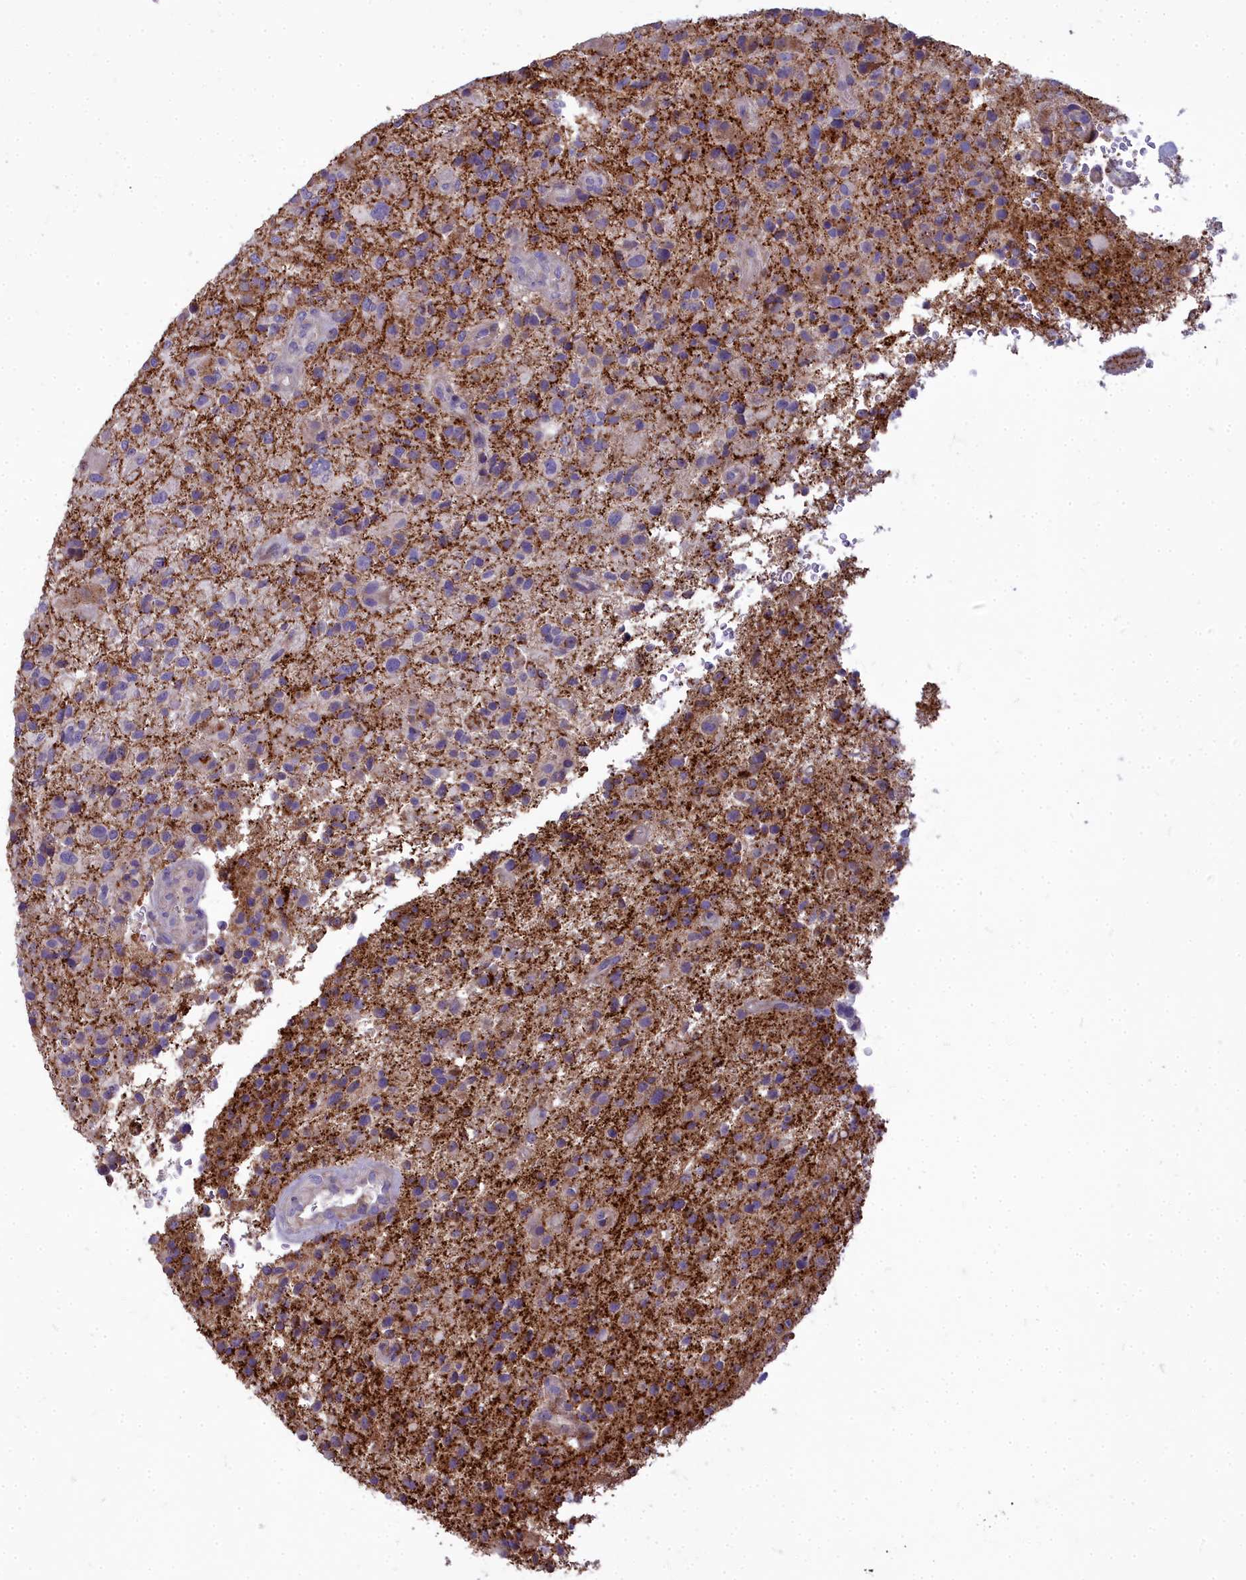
{"staining": {"intensity": "moderate", "quantity": "25%-75%", "location": "cytoplasmic/membranous"}, "tissue": "glioma", "cell_type": "Tumor cells", "image_type": "cancer", "snomed": [{"axis": "morphology", "description": "Glioma, malignant, High grade"}, {"axis": "topography", "description": "Brain"}], "caption": "IHC (DAB (3,3'-diaminobenzidine)) staining of human glioma exhibits moderate cytoplasmic/membranous protein positivity in about 25%-75% of tumor cells.", "gene": "FRMPD1", "patient": {"sex": "male", "age": 47}}